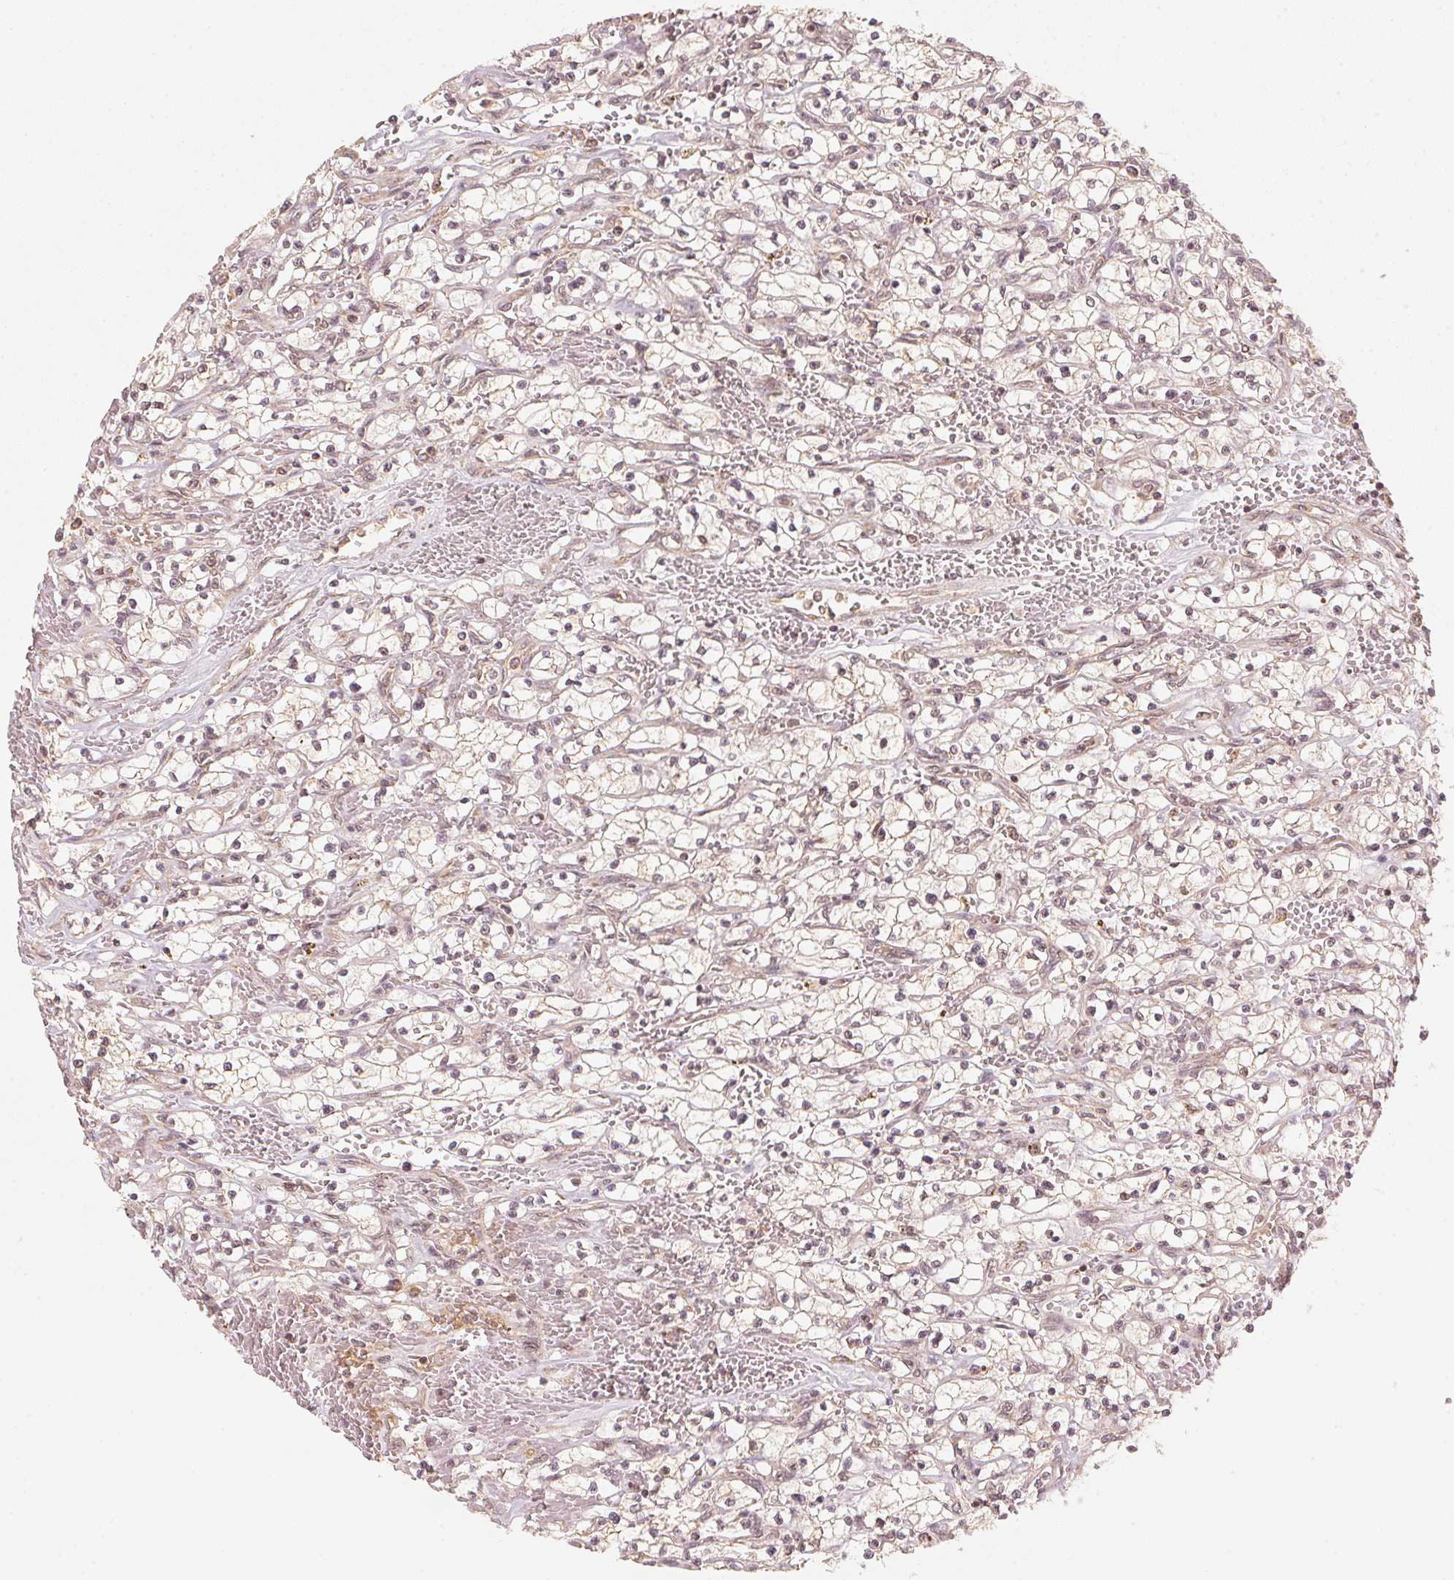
{"staining": {"intensity": "moderate", "quantity": ">75%", "location": "cytoplasmic/membranous,nuclear"}, "tissue": "renal cancer", "cell_type": "Tumor cells", "image_type": "cancer", "snomed": [{"axis": "morphology", "description": "Adenocarcinoma, NOS"}, {"axis": "topography", "description": "Kidney"}], "caption": "There is medium levels of moderate cytoplasmic/membranous and nuclear positivity in tumor cells of renal cancer (adenocarcinoma), as demonstrated by immunohistochemical staining (brown color).", "gene": "C2orf73", "patient": {"sex": "female", "age": 69}}